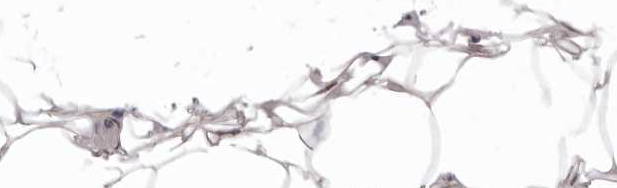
{"staining": {"intensity": "weak", "quantity": ">75%", "location": "cytoplasmic/membranous"}, "tissue": "adipose tissue", "cell_type": "Adipocytes", "image_type": "normal", "snomed": [{"axis": "morphology", "description": "Normal tissue, NOS"}, {"axis": "topography", "description": "Breast"}], "caption": "Approximately >75% of adipocytes in normal human adipose tissue show weak cytoplasmic/membranous protein positivity as visualized by brown immunohistochemical staining.", "gene": "NOTCH1", "patient": {"sex": "female", "age": 23}}